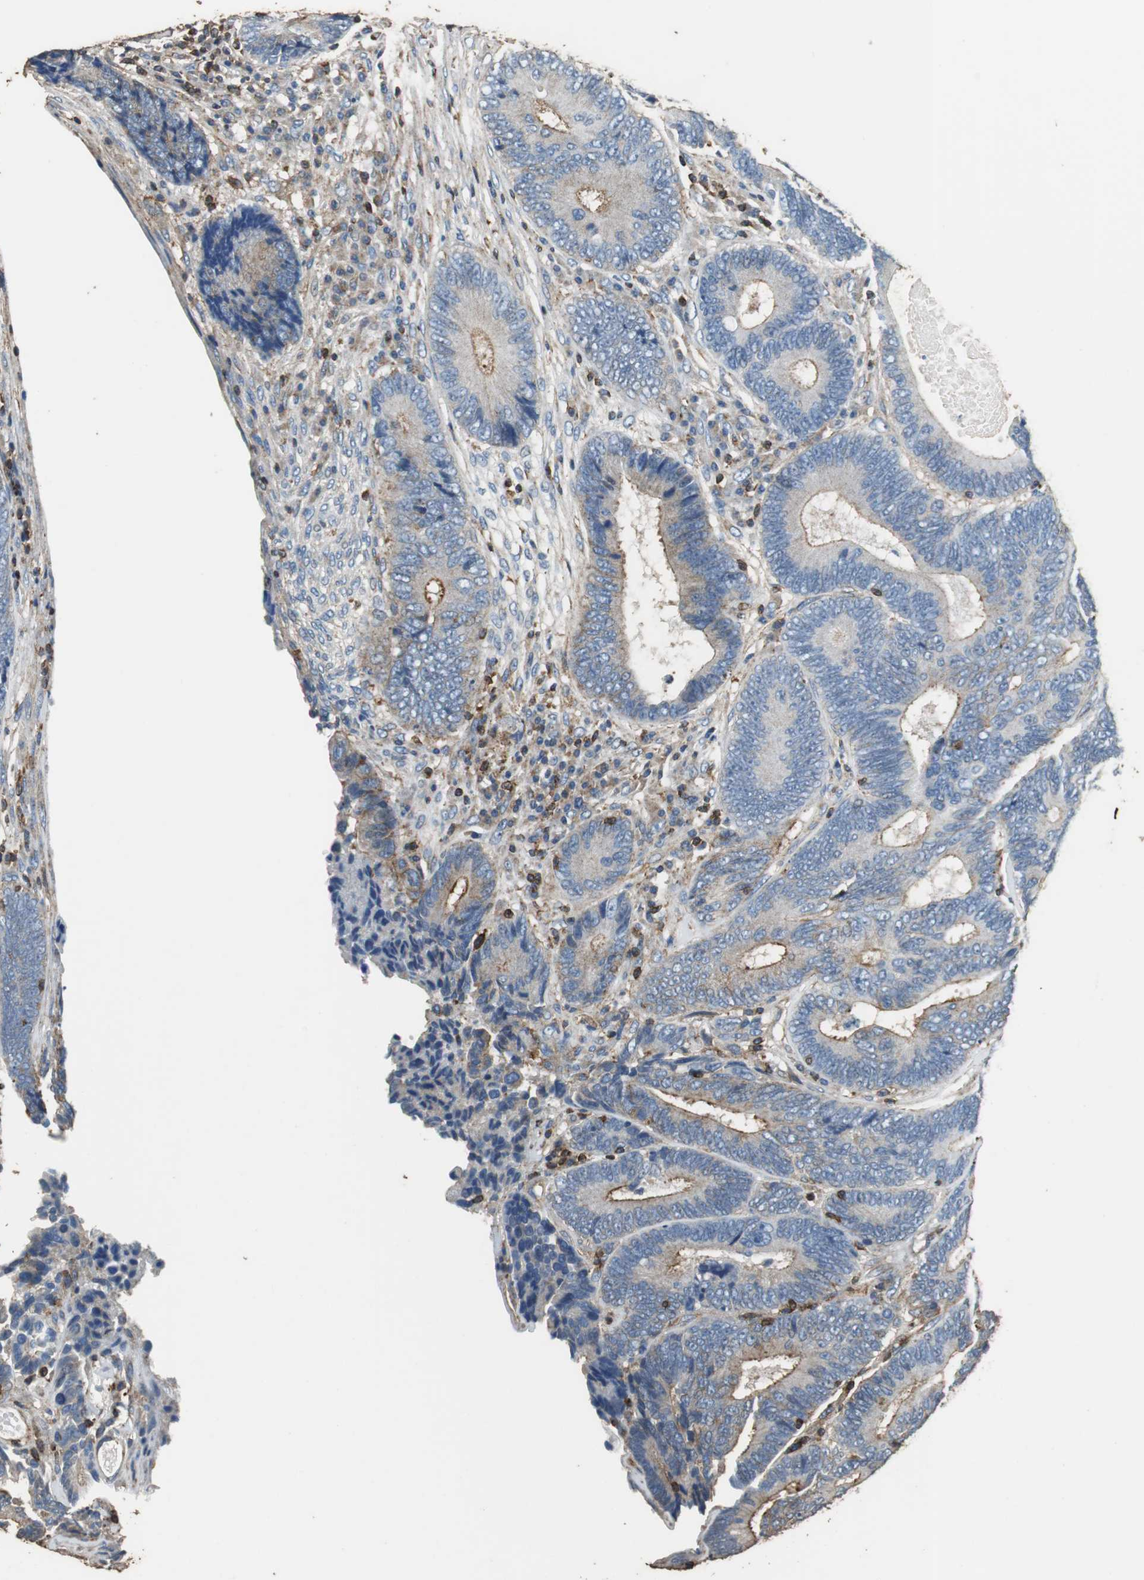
{"staining": {"intensity": "weak", "quantity": "<25%", "location": "cytoplasmic/membranous"}, "tissue": "colorectal cancer", "cell_type": "Tumor cells", "image_type": "cancer", "snomed": [{"axis": "morphology", "description": "Adenocarcinoma, NOS"}, {"axis": "topography", "description": "Colon"}], "caption": "A high-resolution micrograph shows immunohistochemistry staining of colorectal cancer (adenocarcinoma), which exhibits no significant expression in tumor cells. (DAB immunohistochemistry with hematoxylin counter stain).", "gene": "PRKRA", "patient": {"sex": "female", "age": 78}}